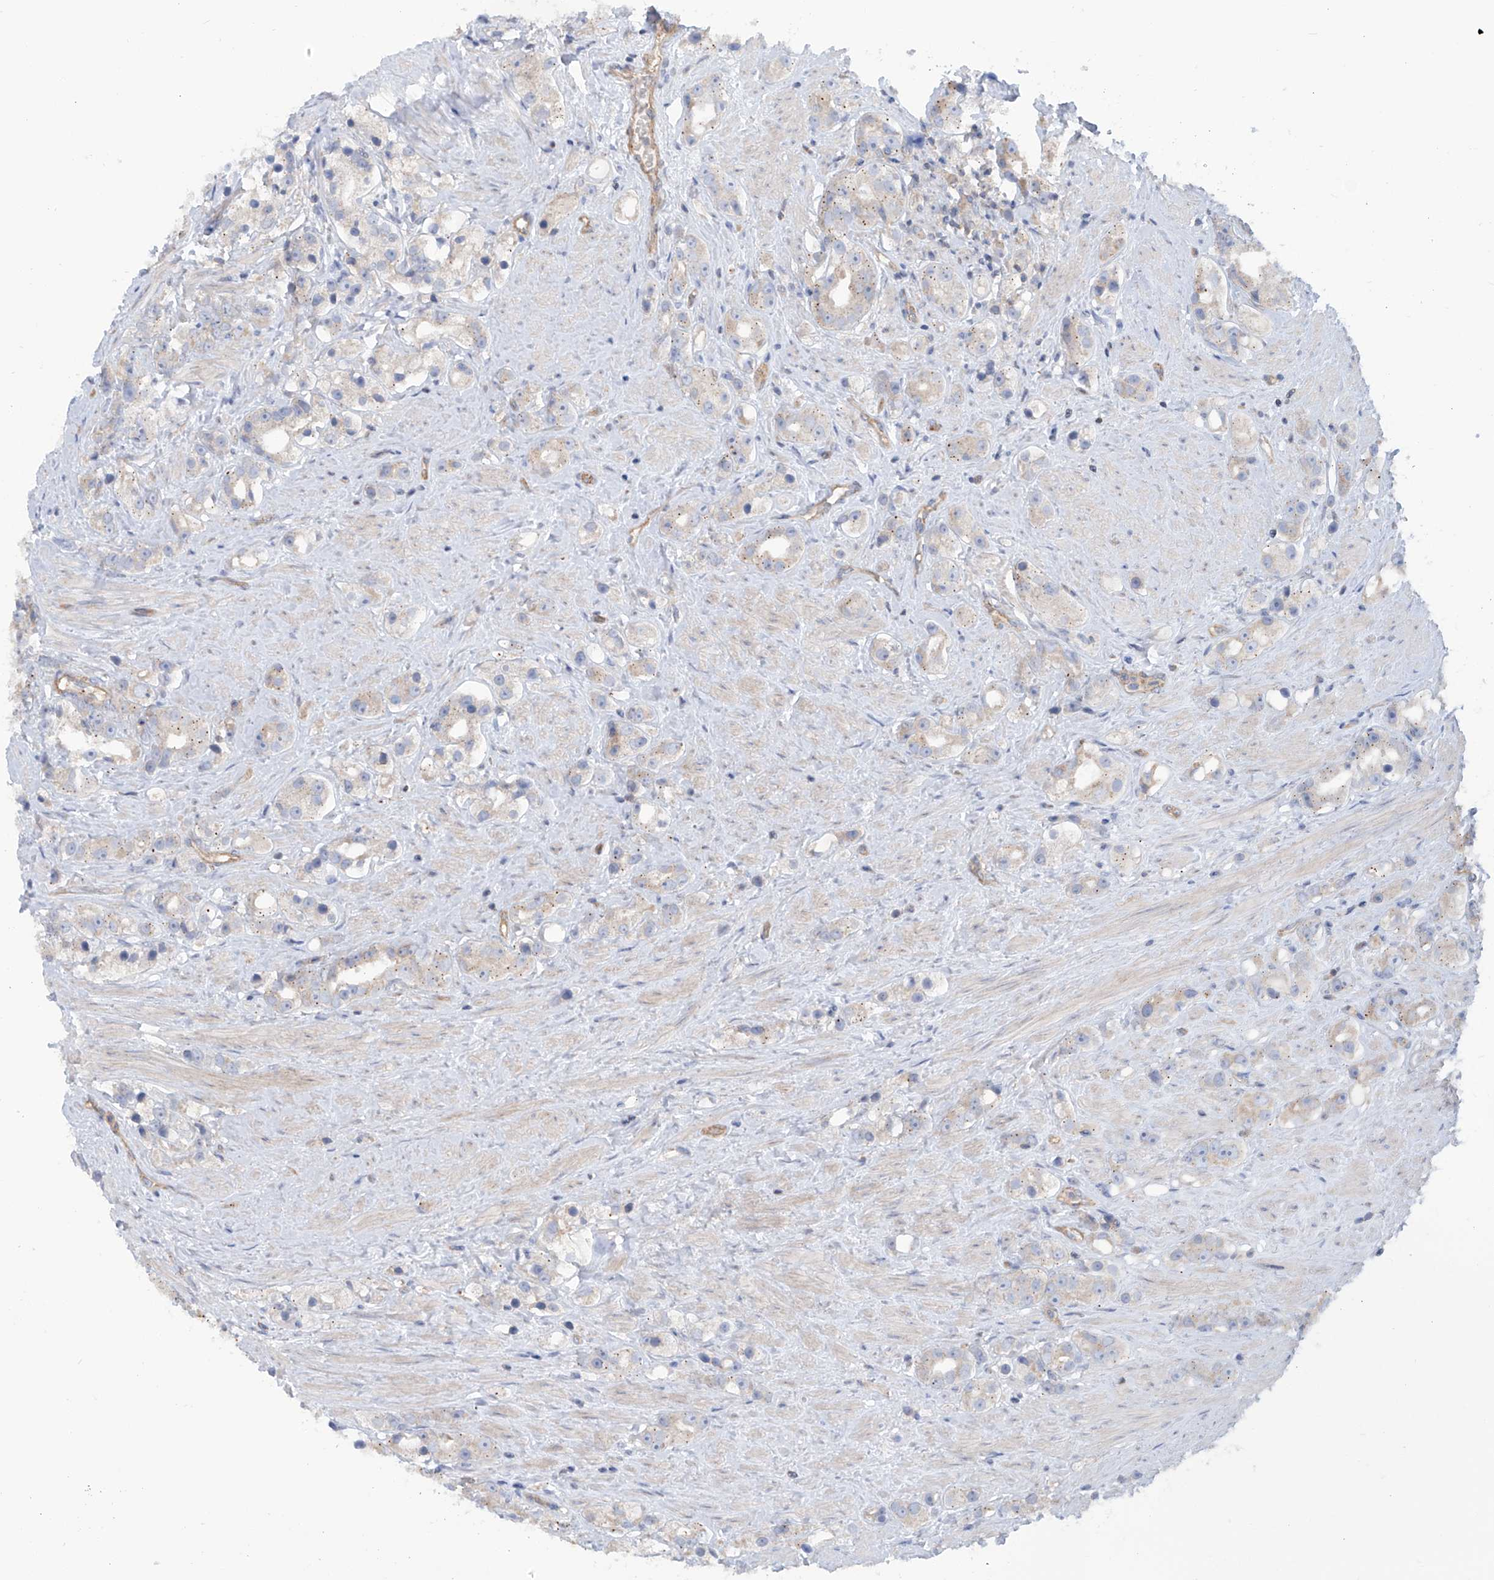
{"staining": {"intensity": "negative", "quantity": "none", "location": "none"}, "tissue": "prostate cancer", "cell_type": "Tumor cells", "image_type": "cancer", "snomed": [{"axis": "morphology", "description": "Adenocarcinoma, NOS"}, {"axis": "topography", "description": "Prostate"}], "caption": "High power microscopy image of an immunohistochemistry (IHC) micrograph of prostate cancer (adenocarcinoma), revealing no significant staining in tumor cells.", "gene": "TMEM209", "patient": {"sex": "male", "age": 79}}